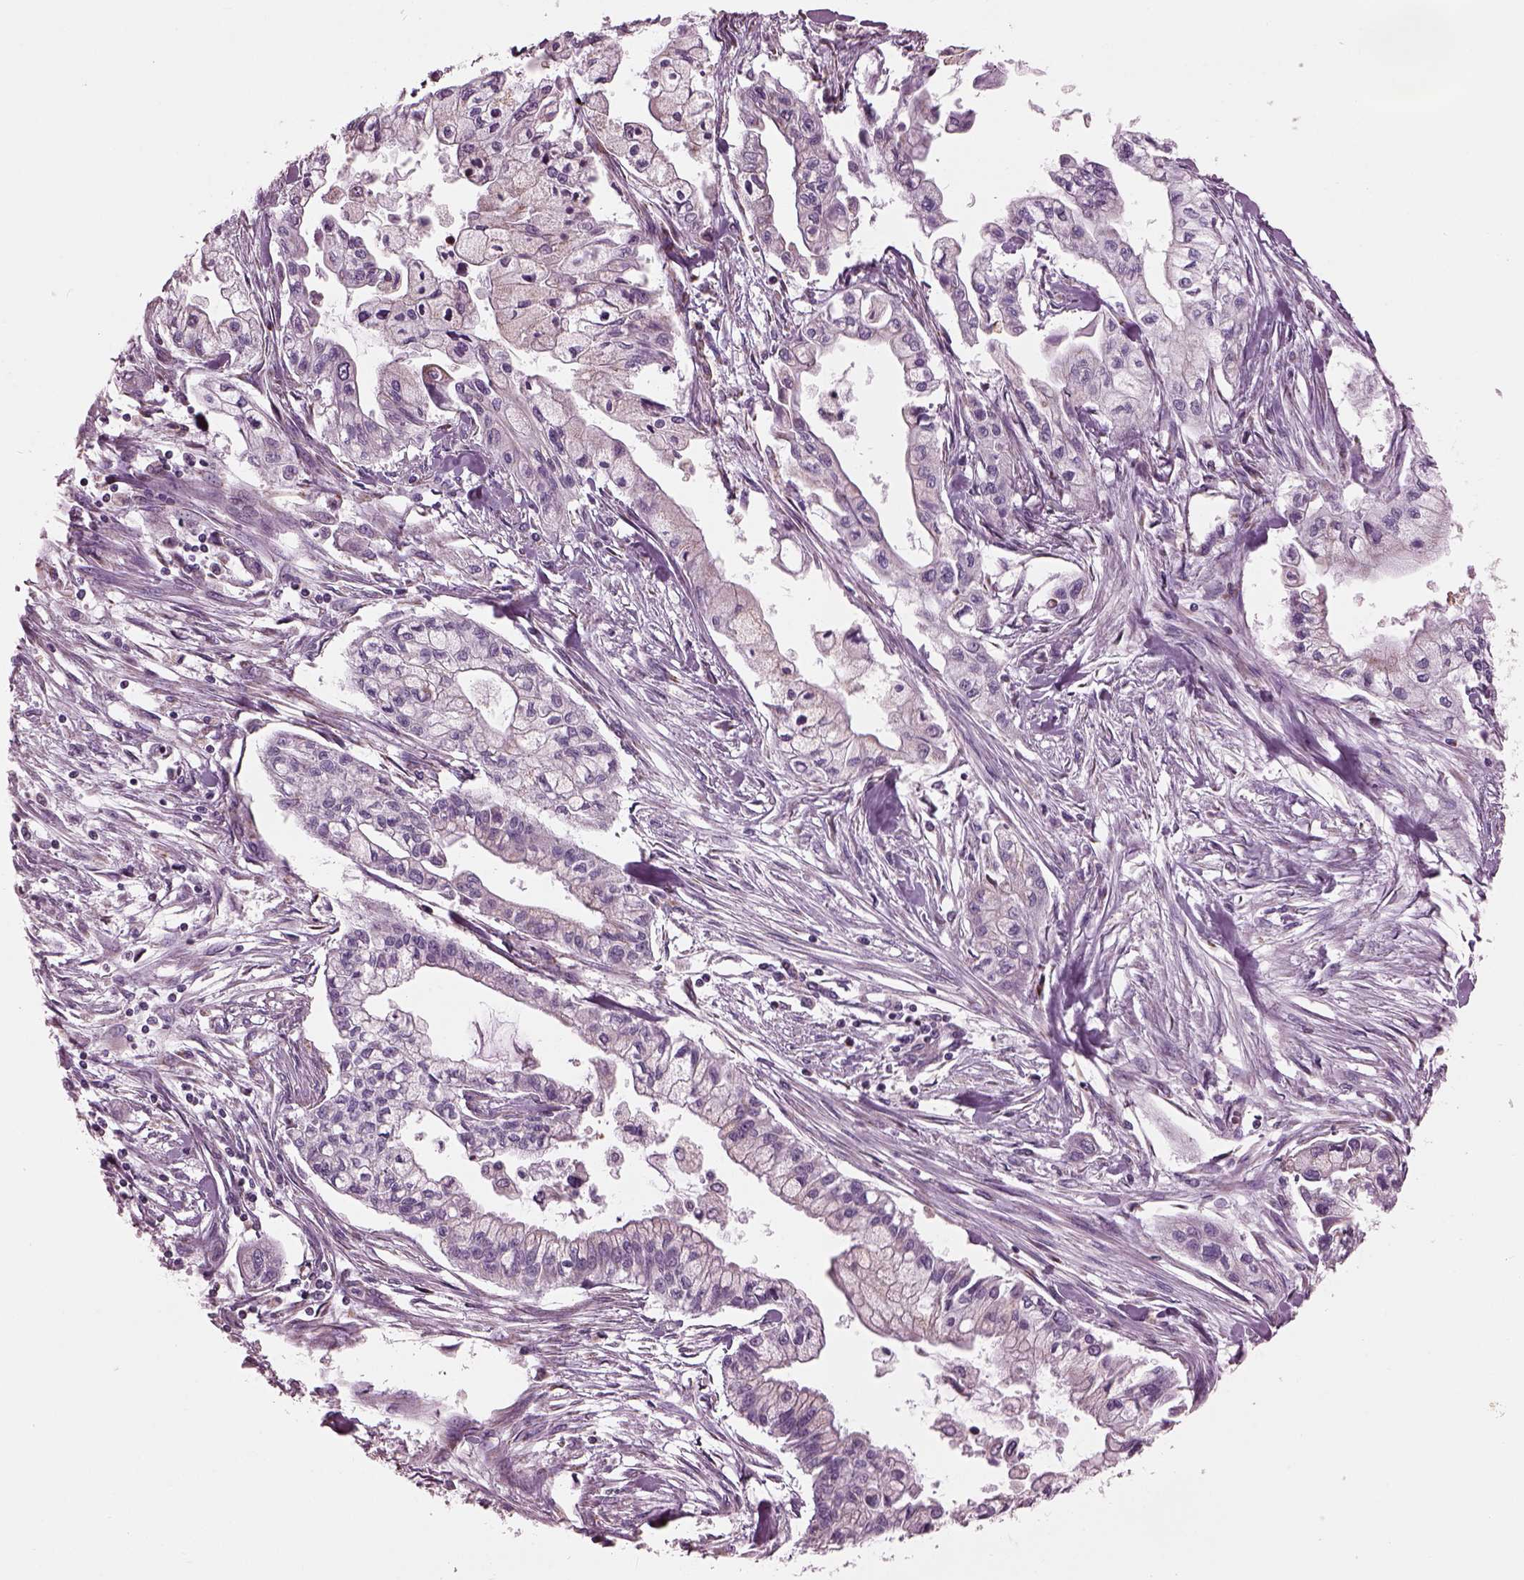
{"staining": {"intensity": "negative", "quantity": "none", "location": "none"}, "tissue": "pancreatic cancer", "cell_type": "Tumor cells", "image_type": "cancer", "snomed": [{"axis": "morphology", "description": "Adenocarcinoma, NOS"}, {"axis": "topography", "description": "Pancreas"}], "caption": "Tumor cells show no significant protein expression in pancreatic adenocarcinoma.", "gene": "ATP5MF", "patient": {"sex": "male", "age": 54}}